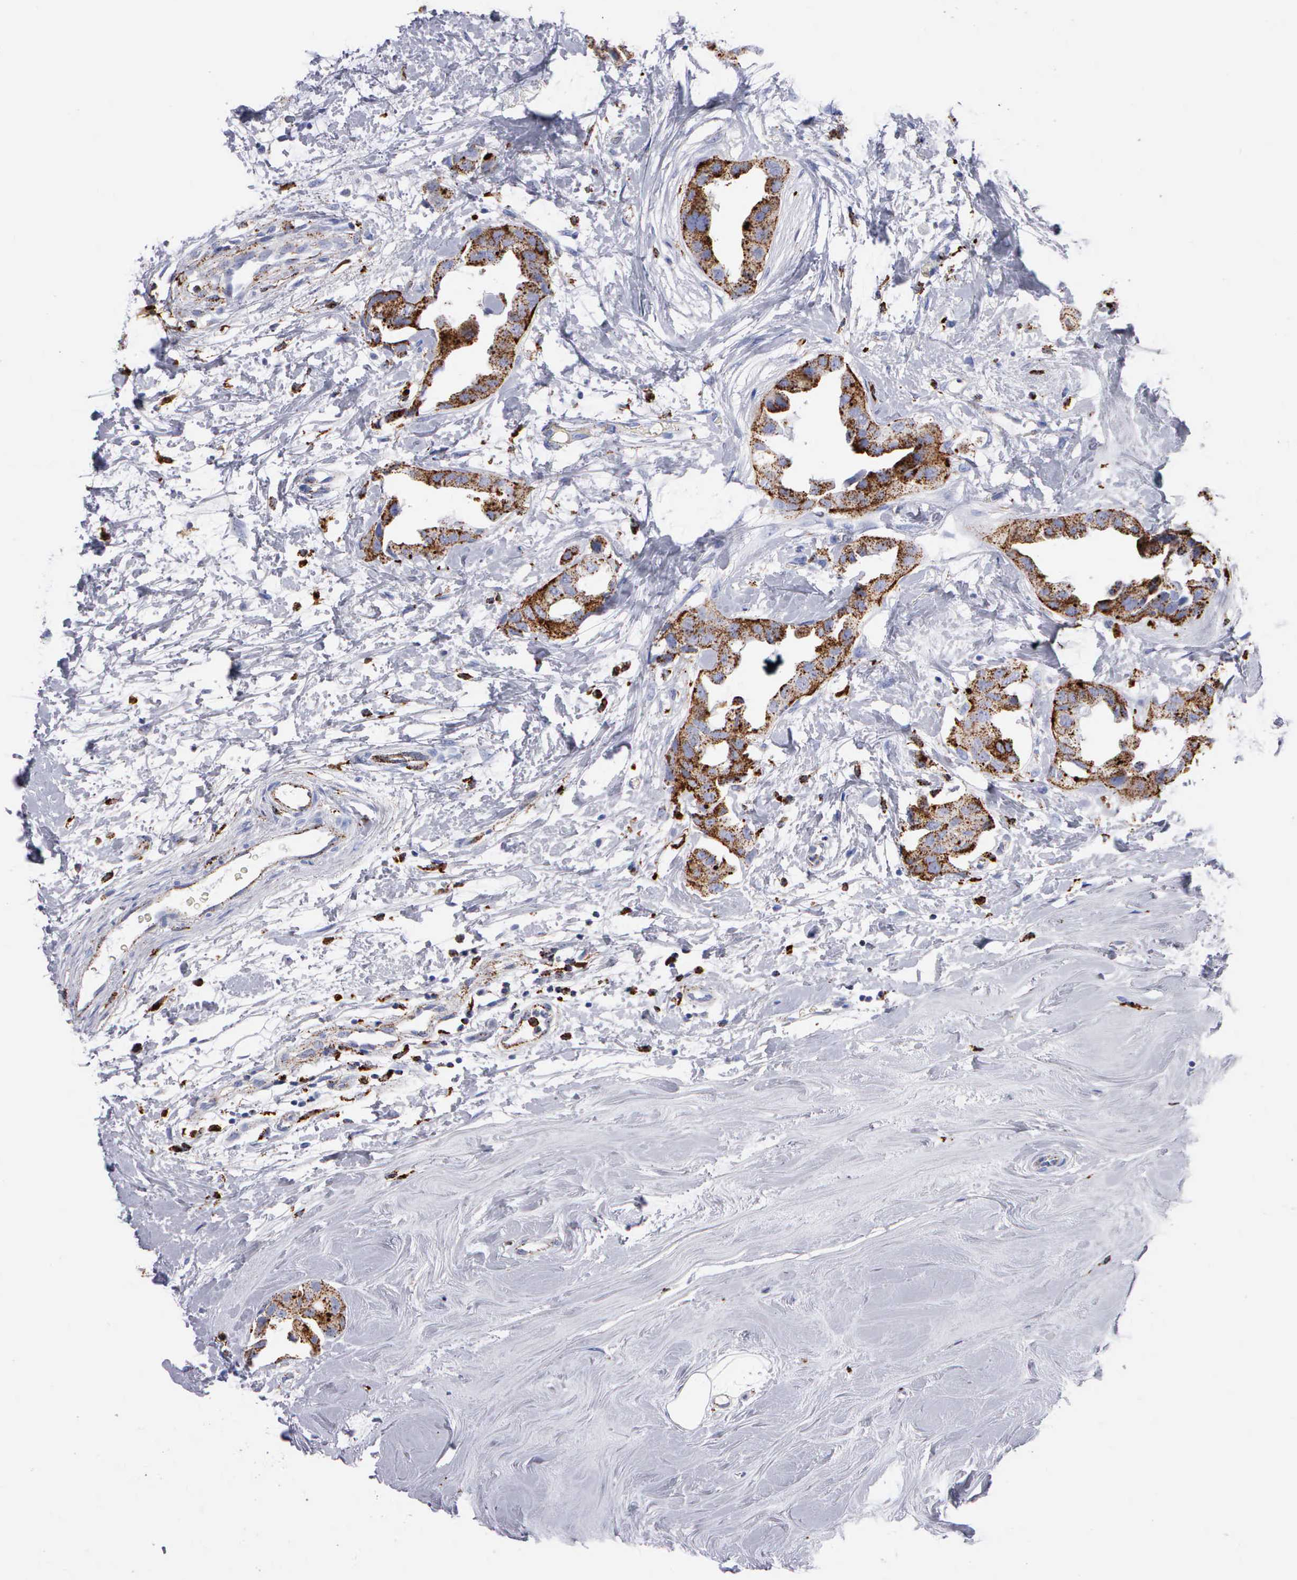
{"staining": {"intensity": "moderate", "quantity": ">75%", "location": "cytoplasmic/membranous"}, "tissue": "breast cancer", "cell_type": "Tumor cells", "image_type": "cancer", "snomed": [{"axis": "morphology", "description": "Duct carcinoma"}, {"axis": "topography", "description": "Breast"}], "caption": "Breast cancer (infiltrating ductal carcinoma) tissue reveals moderate cytoplasmic/membranous expression in about >75% of tumor cells, visualized by immunohistochemistry.", "gene": "CTSH", "patient": {"sex": "female", "age": 40}}